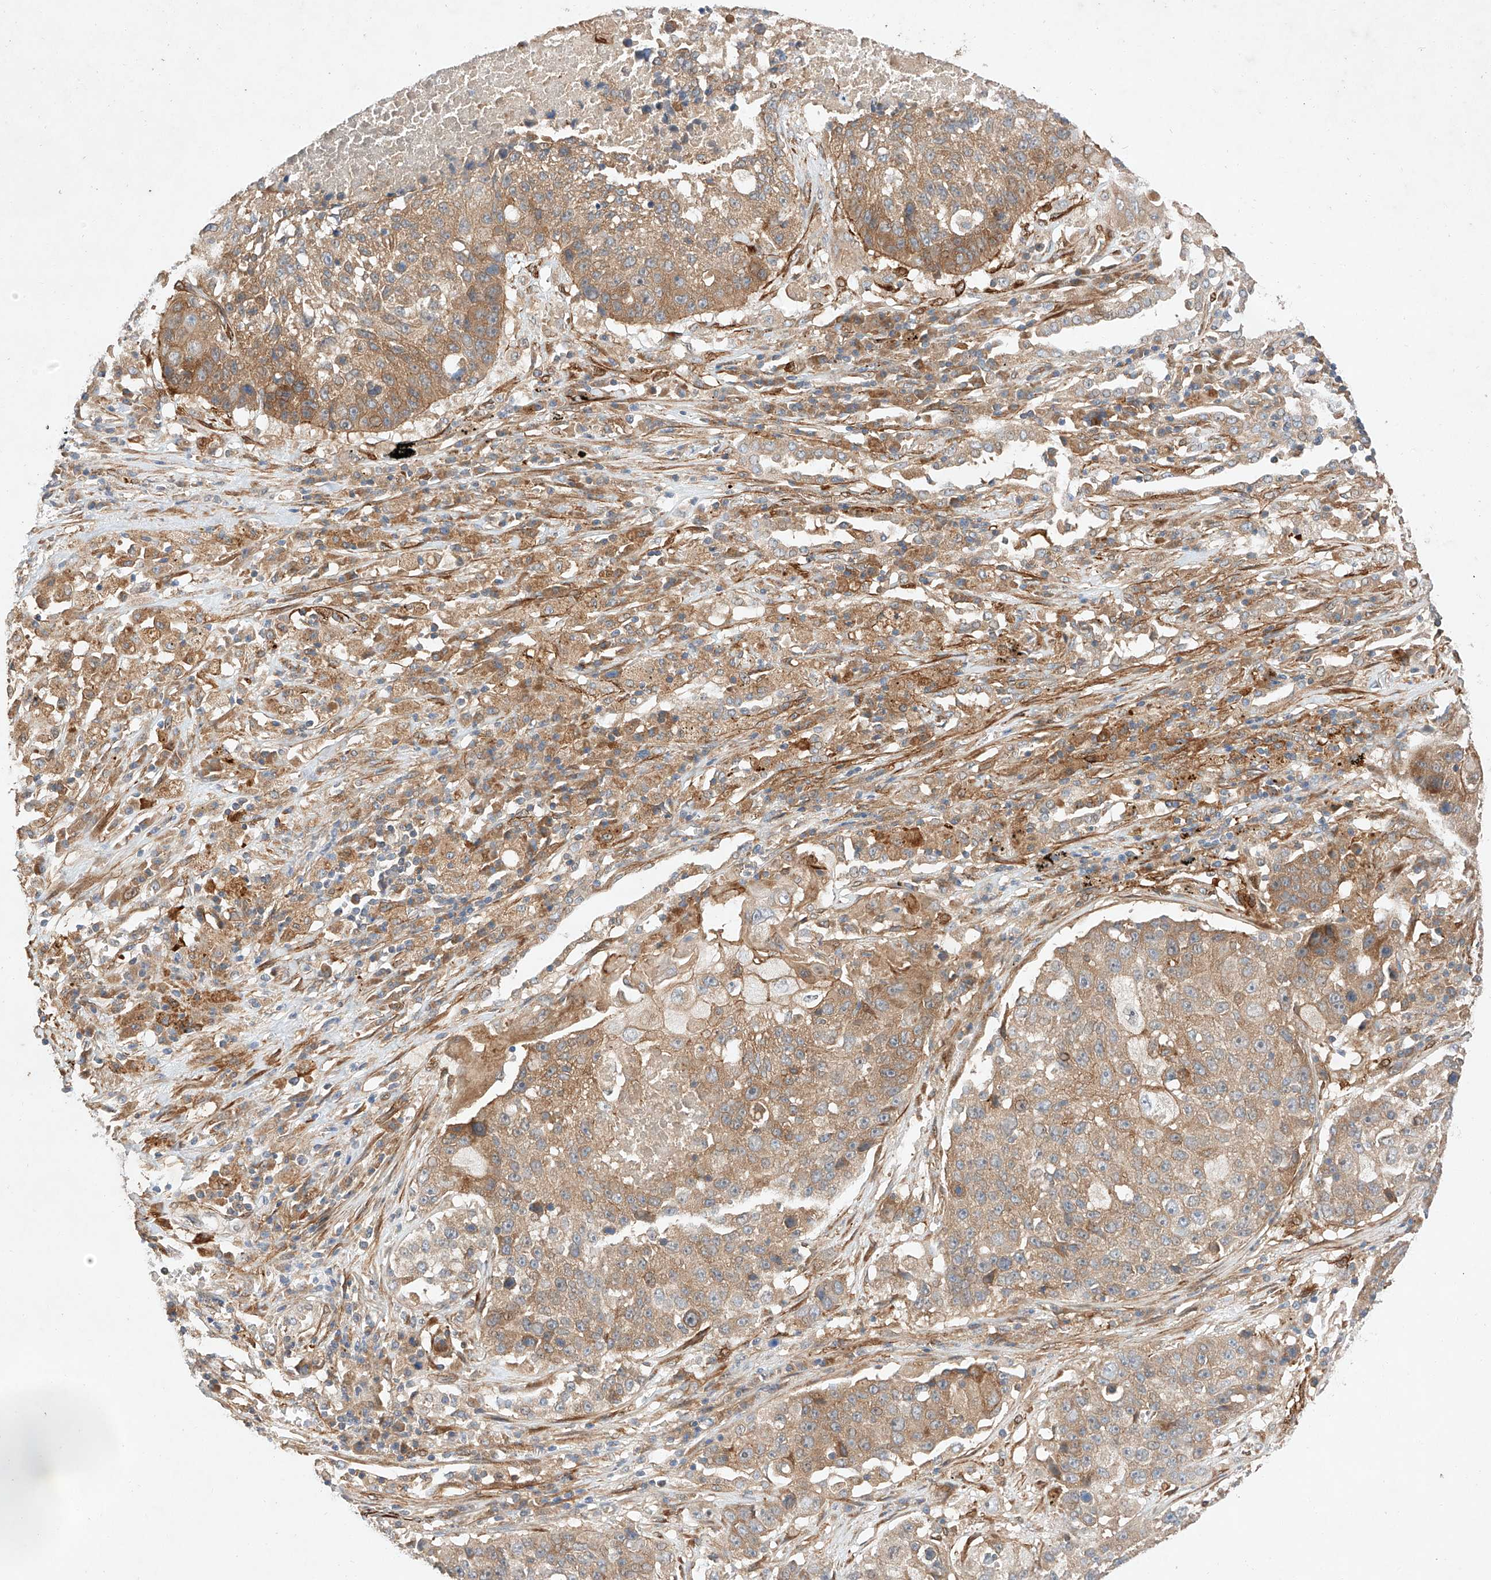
{"staining": {"intensity": "moderate", "quantity": ">75%", "location": "cytoplasmic/membranous"}, "tissue": "lung cancer", "cell_type": "Tumor cells", "image_type": "cancer", "snomed": [{"axis": "morphology", "description": "Squamous cell carcinoma, NOS"}, {"axis": "topography", "description": "Lung"}], "caption": "IHC of lung cancer (squamous cell carcinoma) shows medium levels of moderate cytoplasmic/membranous expression in approximately >75% of tumor cells. The protein of interest is stained brown, and the nuclei are stained in blue (DAB (3,3'-diaminobenzidine) IHC with brightfield microscopy, high magnification).", "gene": "RAB23", "patient": {"sex": "male", "age": 61}}